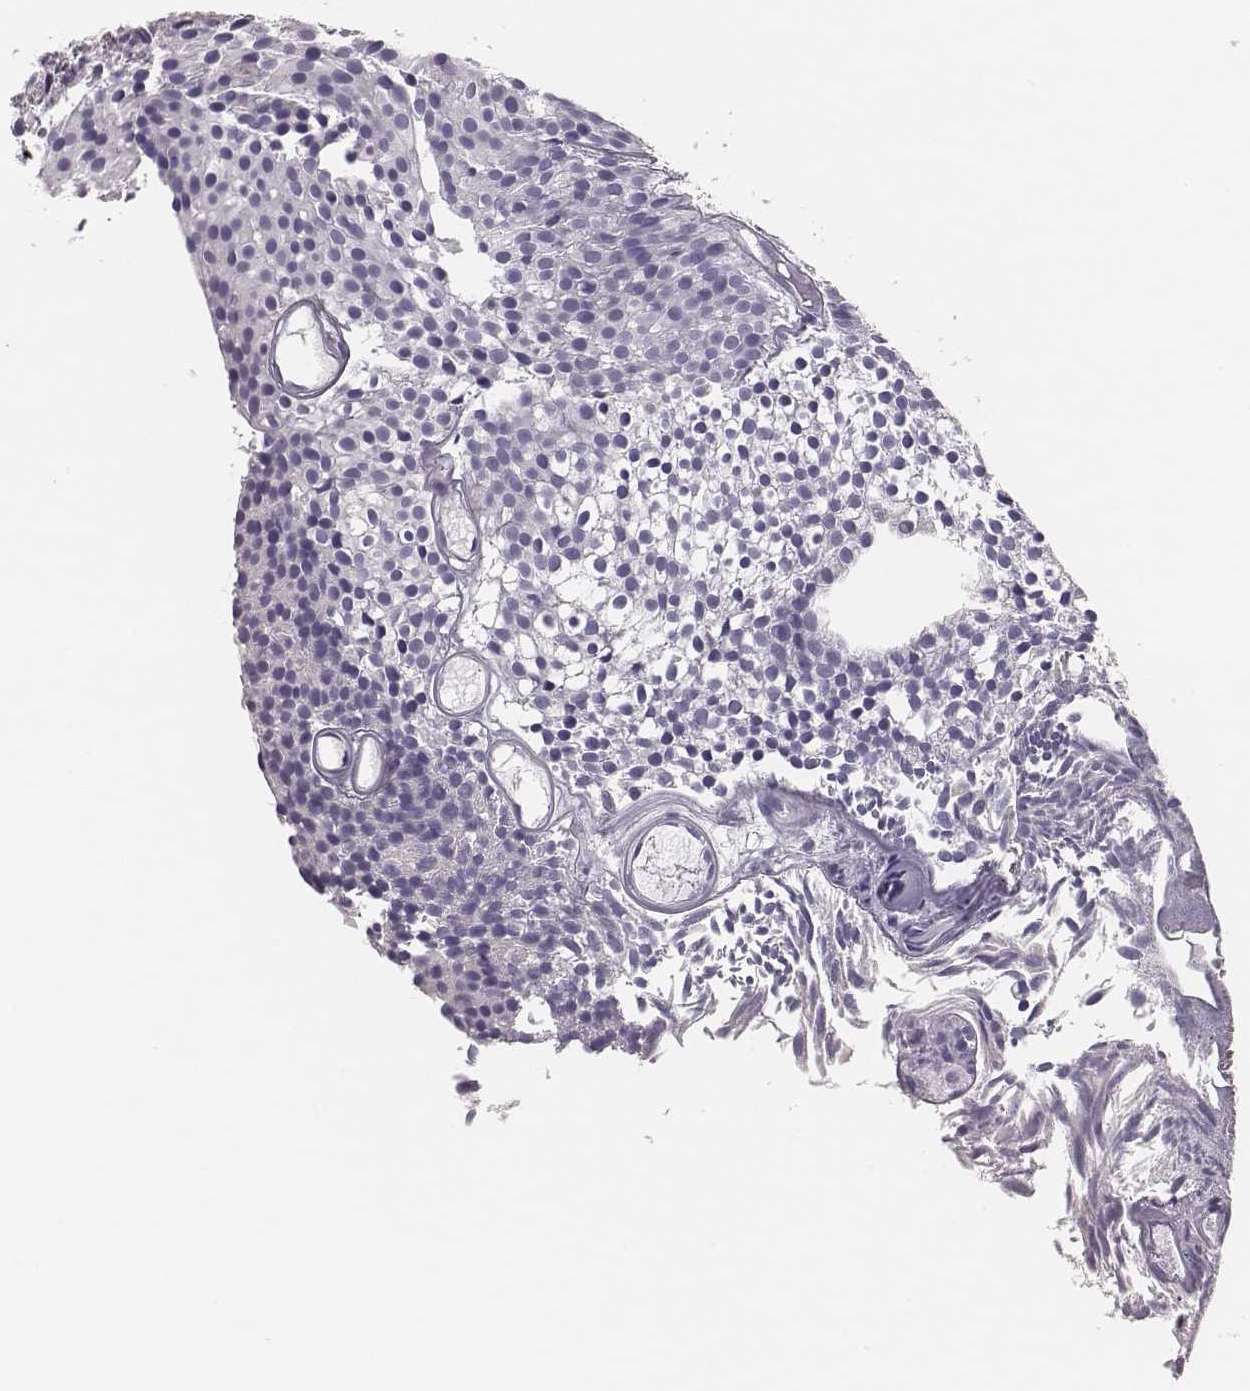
{"staining": {"intensity": "negative", "quantity": "none", "location": "none"}, "tissue": "urothelial cancer", "cell_type": "Tumor cells", "image_type": "cancer", "snomed": [{"axis": "morphology", "description": "Urothelial carcinoma, Low grade"}, {"axis": "topography", "description": "Urinary bladder"}], "caption": "A histopathology image of human urothelial cancer is negative for staining in tumor cells.", "gene": "H1-6", "patient": {"sex": "male", "age": 63}}